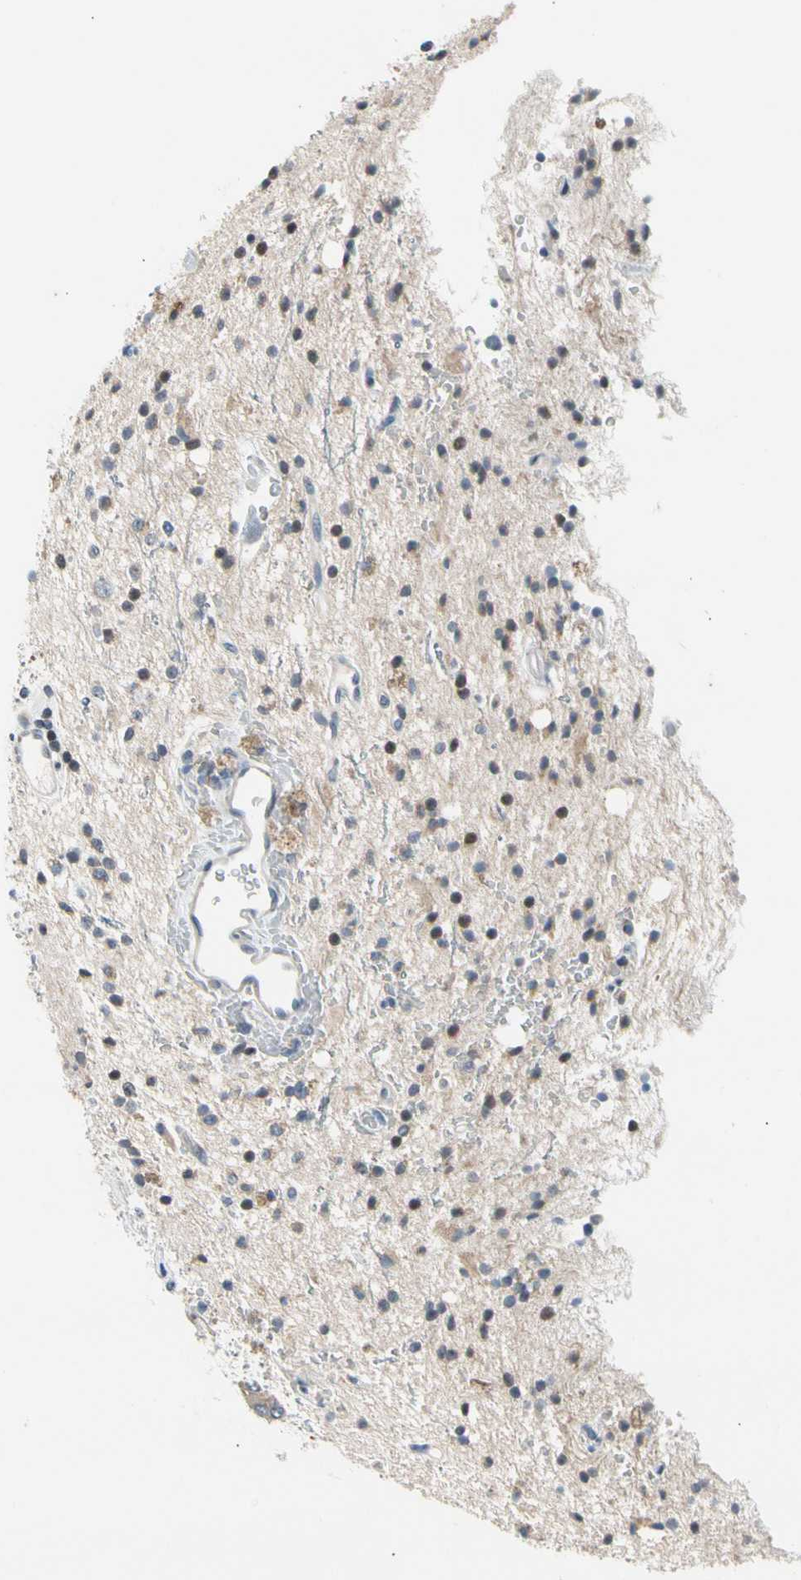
{"staining": {"intensity": "negative", "quantity": "none", "location": "none"}, "tissue": "glioma", "cell_type": "Tumor cells", "image_type": "cancer", "snomed": [{"axis": "morphology", "description": "Glioma, malignant, High grade"}, {"axis": "topography", "description": "Brain"}], "caption": "DAB immunohistochemical staining of human malignant glioma (high-grade) reveals no significant expression in tumor cells.", "gene": "SOX30", "patient": {"sex": "male", "age": 47}}